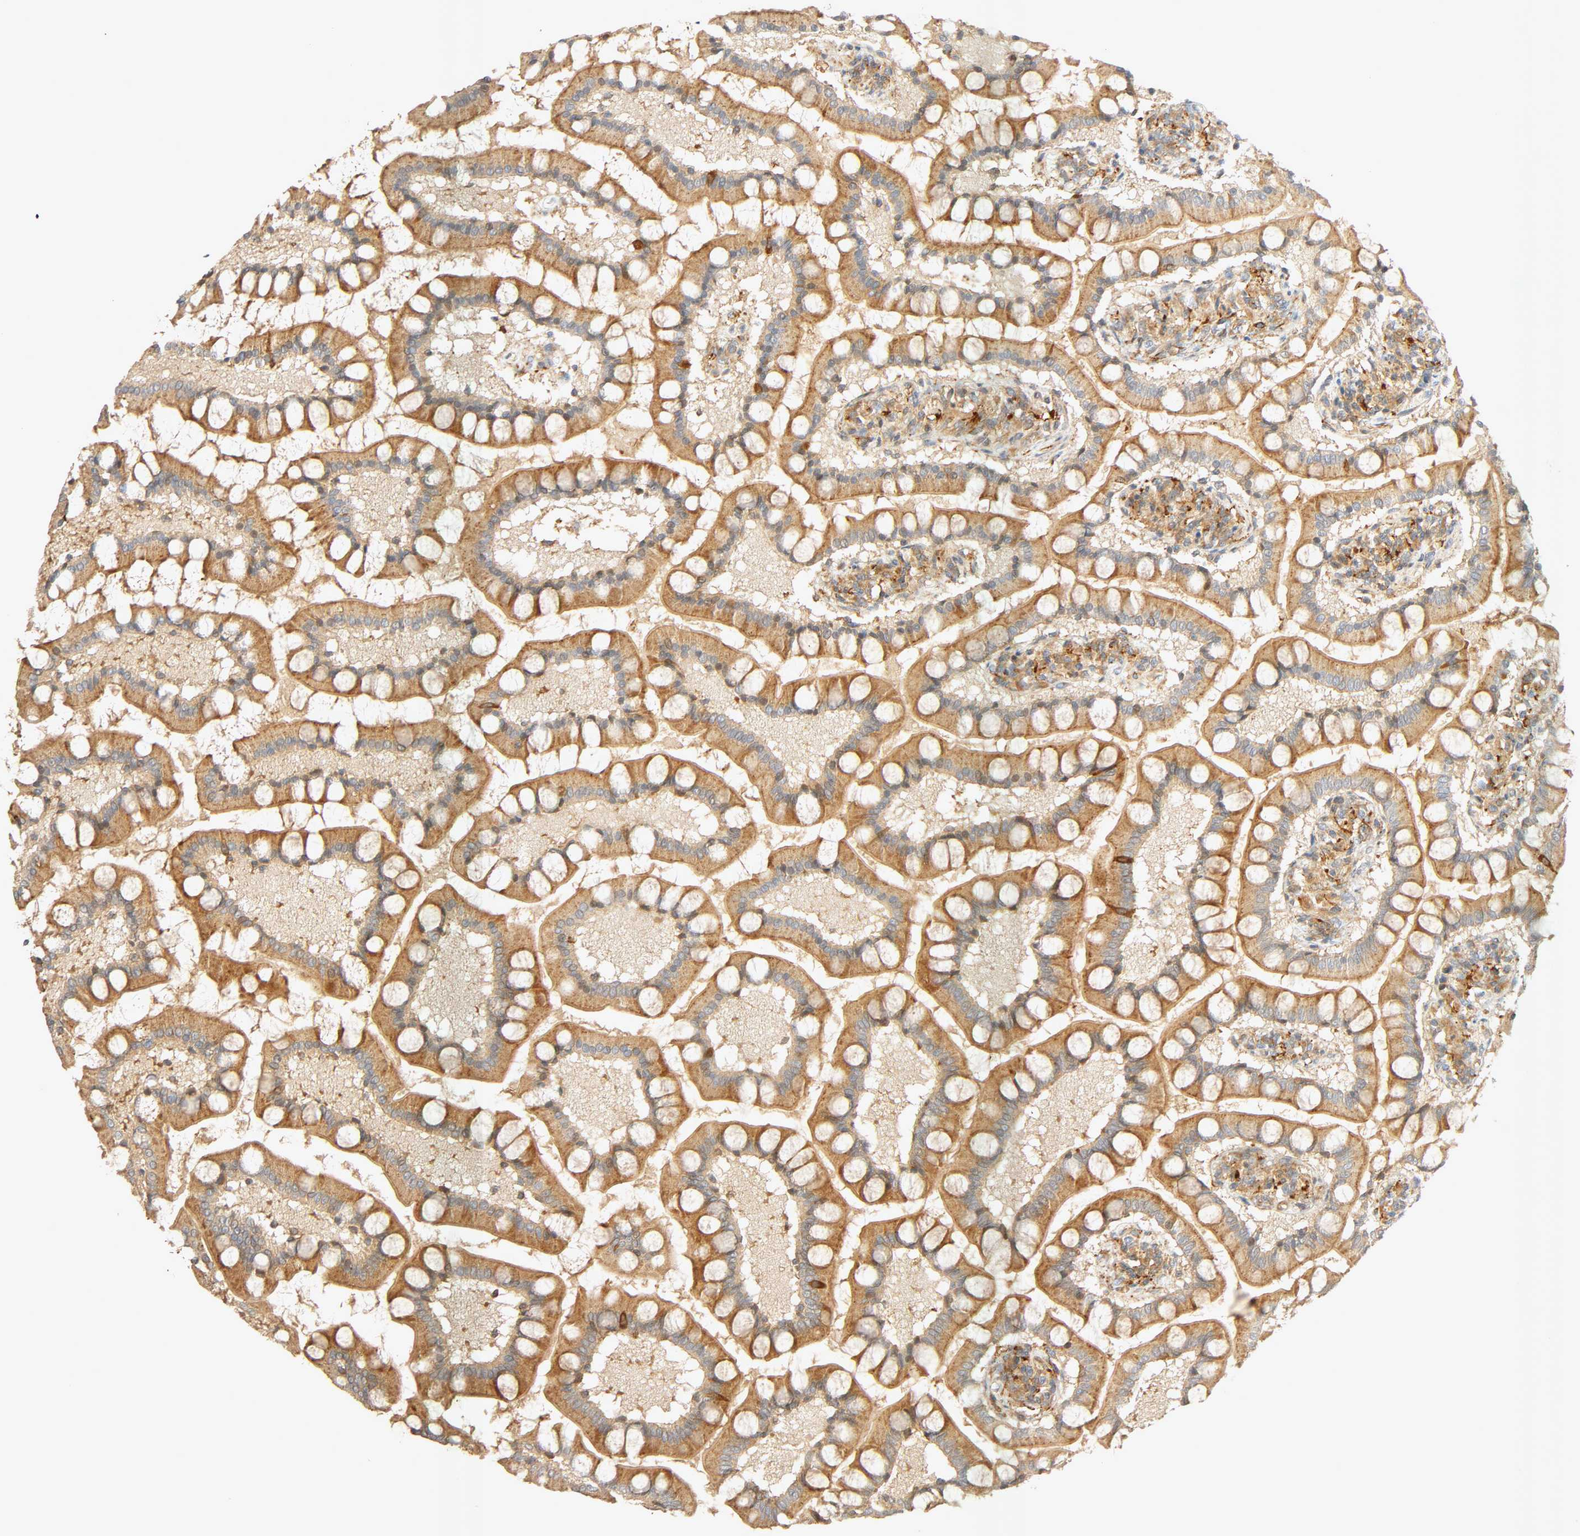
{"staining": {"intensity": "moderate", "quantity": ">75%", "location": "cytoplasmic/membranous"}, "tissue": "small intestine", "cell_type": "Glandular cells", "image_type": "normal", "snomed": [{"axis": "morphology", "description": "Normal tissue, NOS"}, {"axis": "topography", "description": "Small intestine"}], "caption": "This photomicrograph demonstrates normal small intestine stained with IHC to label a protein in brown. The cytoplasmic/membranous of glandular cells show moderate positivity for the protein. Nuclei are counter-stained blue.", "gene": "SGSM1", "patient": {"sex": "male", "age": 41}}